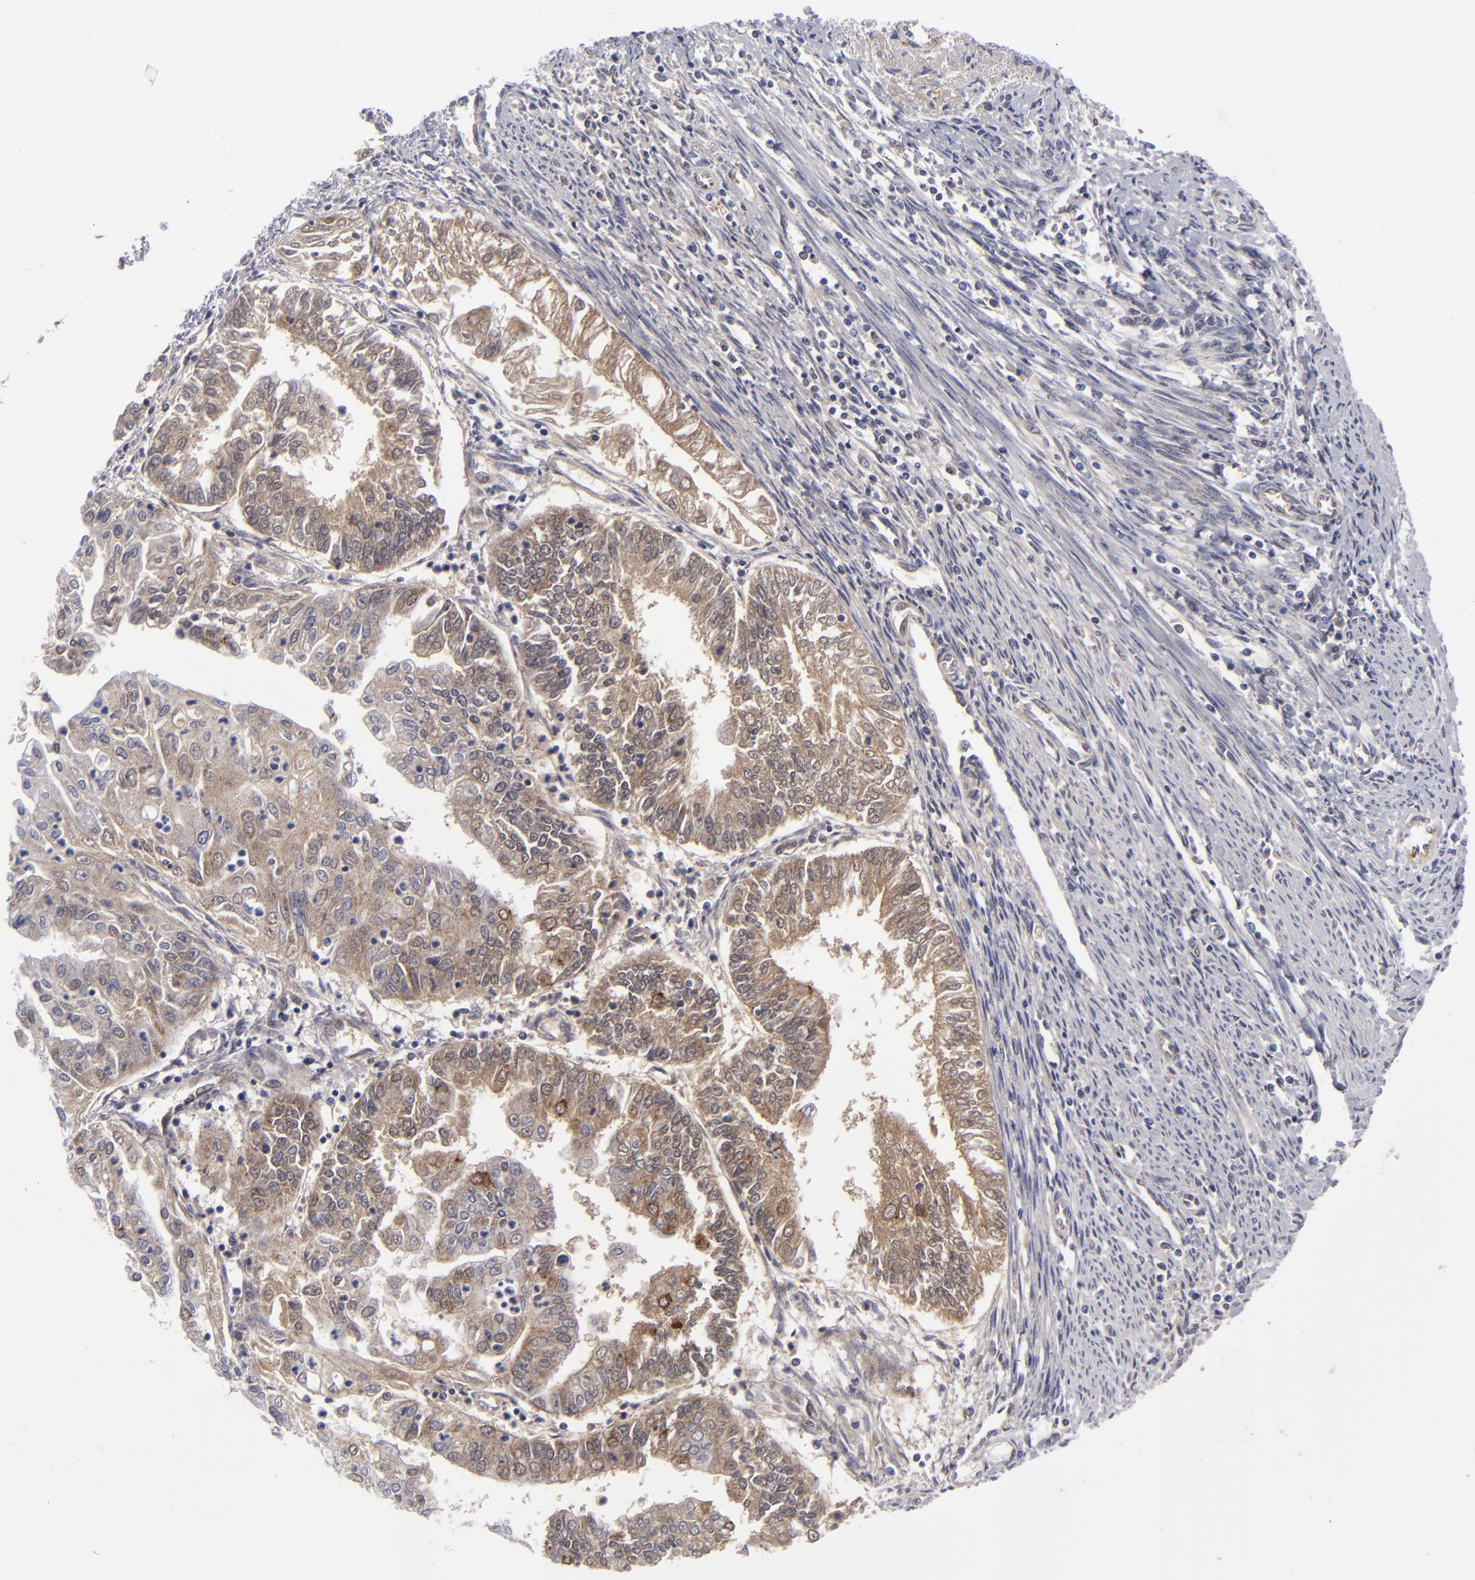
{"staining": {"intensity": "weak", "quantity": "<25%", "location": "cytoplasmic/membranous"}, "tissue": "endometrial cancer", "cell_type": "Tumor cells", "image_type": "cancer", "snomed": [{"axis": "morphology", "description": "Adenocarcinoma, NOS"}, {"axis": "topography", "description": "Endometrium"}], "caption": "This is a photomicrograph of immunohistochemistry staining of endometrial cancer (adenocarcinoma), which shows no expression in tumor cells. (DAB (3,3'-diaminobenzidine) IHC visualized using brightfield microscopy, high magnification).", "gene": "ALCAM", "patient": {"sex": "female", "age": 75}}